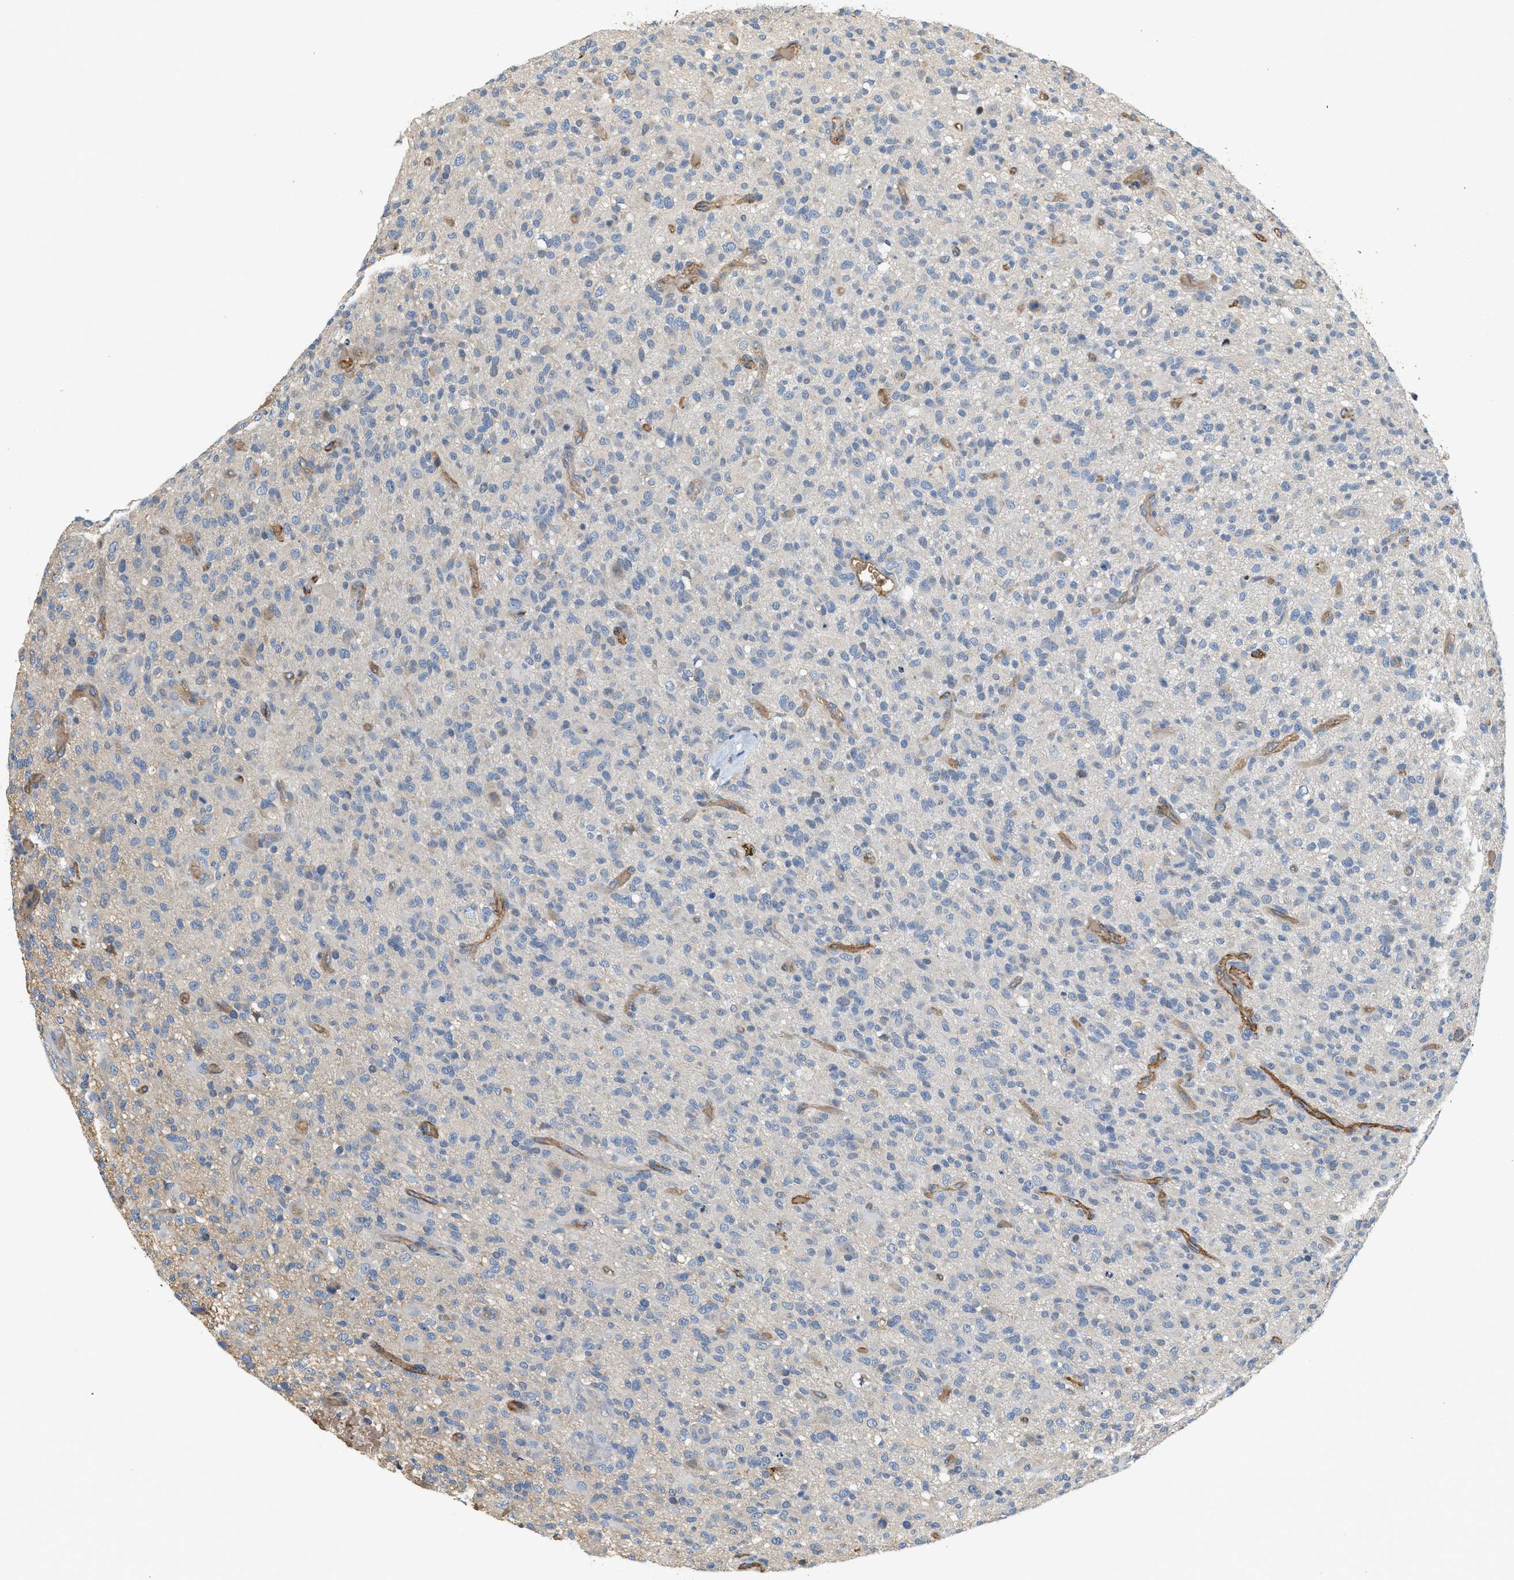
{"staining": {"intensity": "negative", "quantity": "none", "location": "none"}, "tissue": "glioma", "cell_type": "Tumor cells", "image_type": "cancer", "snomed": [{"axis": "morphology", "description": "Glioma, malignant, High grade"}, {"axis": "topography", "description": "Brain"}], "caption": "Tumor cells show no significant staining in malignant glioma (high-grade).", "gene": "CYTH2", "patient": {"sex": "male", "age": 71}}